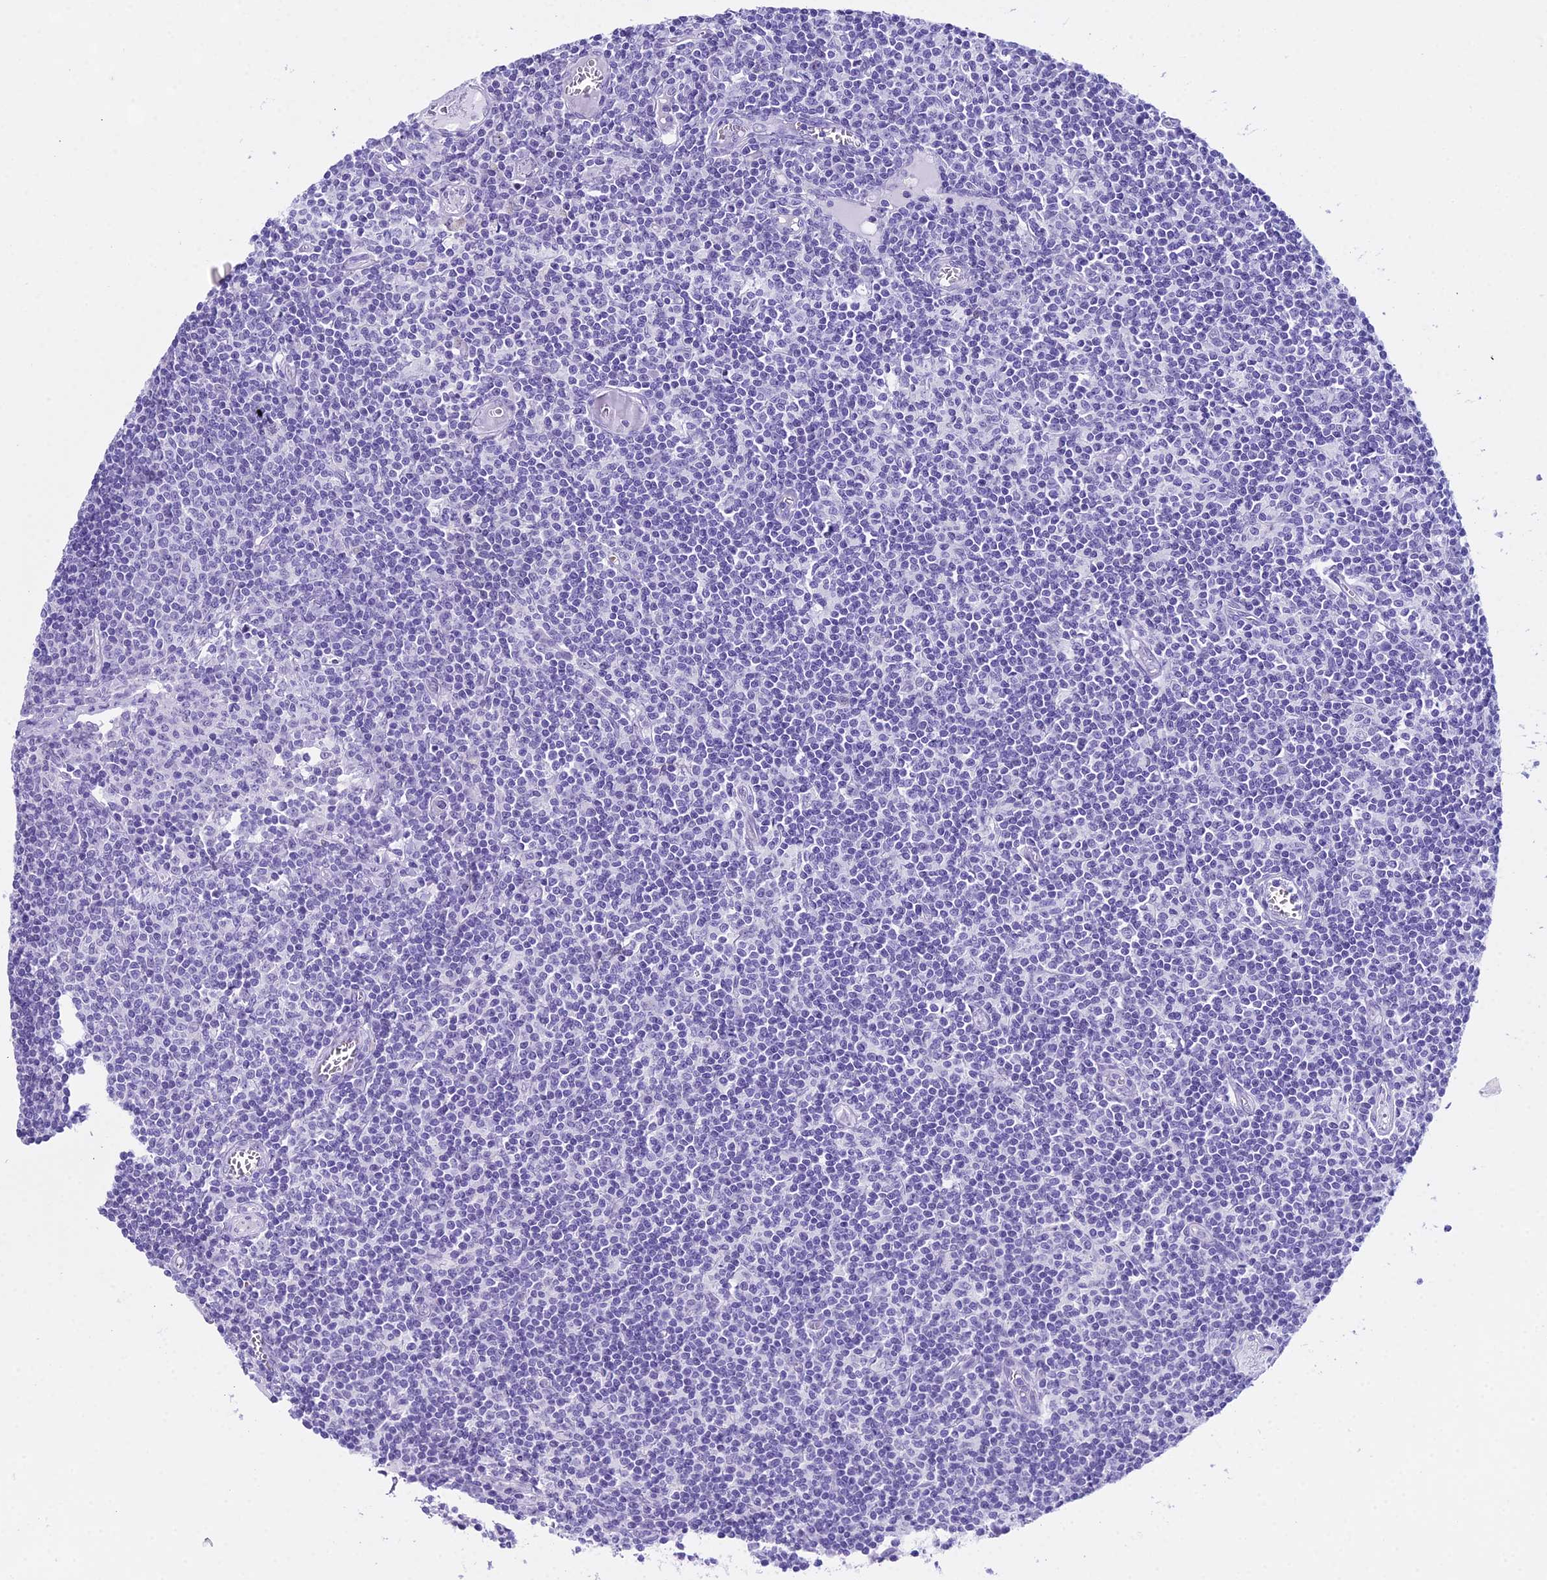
{"staining": {"intensity": "negative", "quantity": "none", "location": "none"}, "tissue": "lymph node", "cell_type": "Germinal center cells", "image_type": "normal", "snomed": [{"axis": "morphology", "description": "Normal tissue, NOS"}, {"axis": "topography", "description": "Lymph node"}], "caption": "IHC photomicrograph of benign human lymph node stained for a protein (brown), which reveals no staining in germinal center cells. Nuclei are stained in blue.", "gene": "RNPS1", "patient": {"sex": "female", "age": 55}}